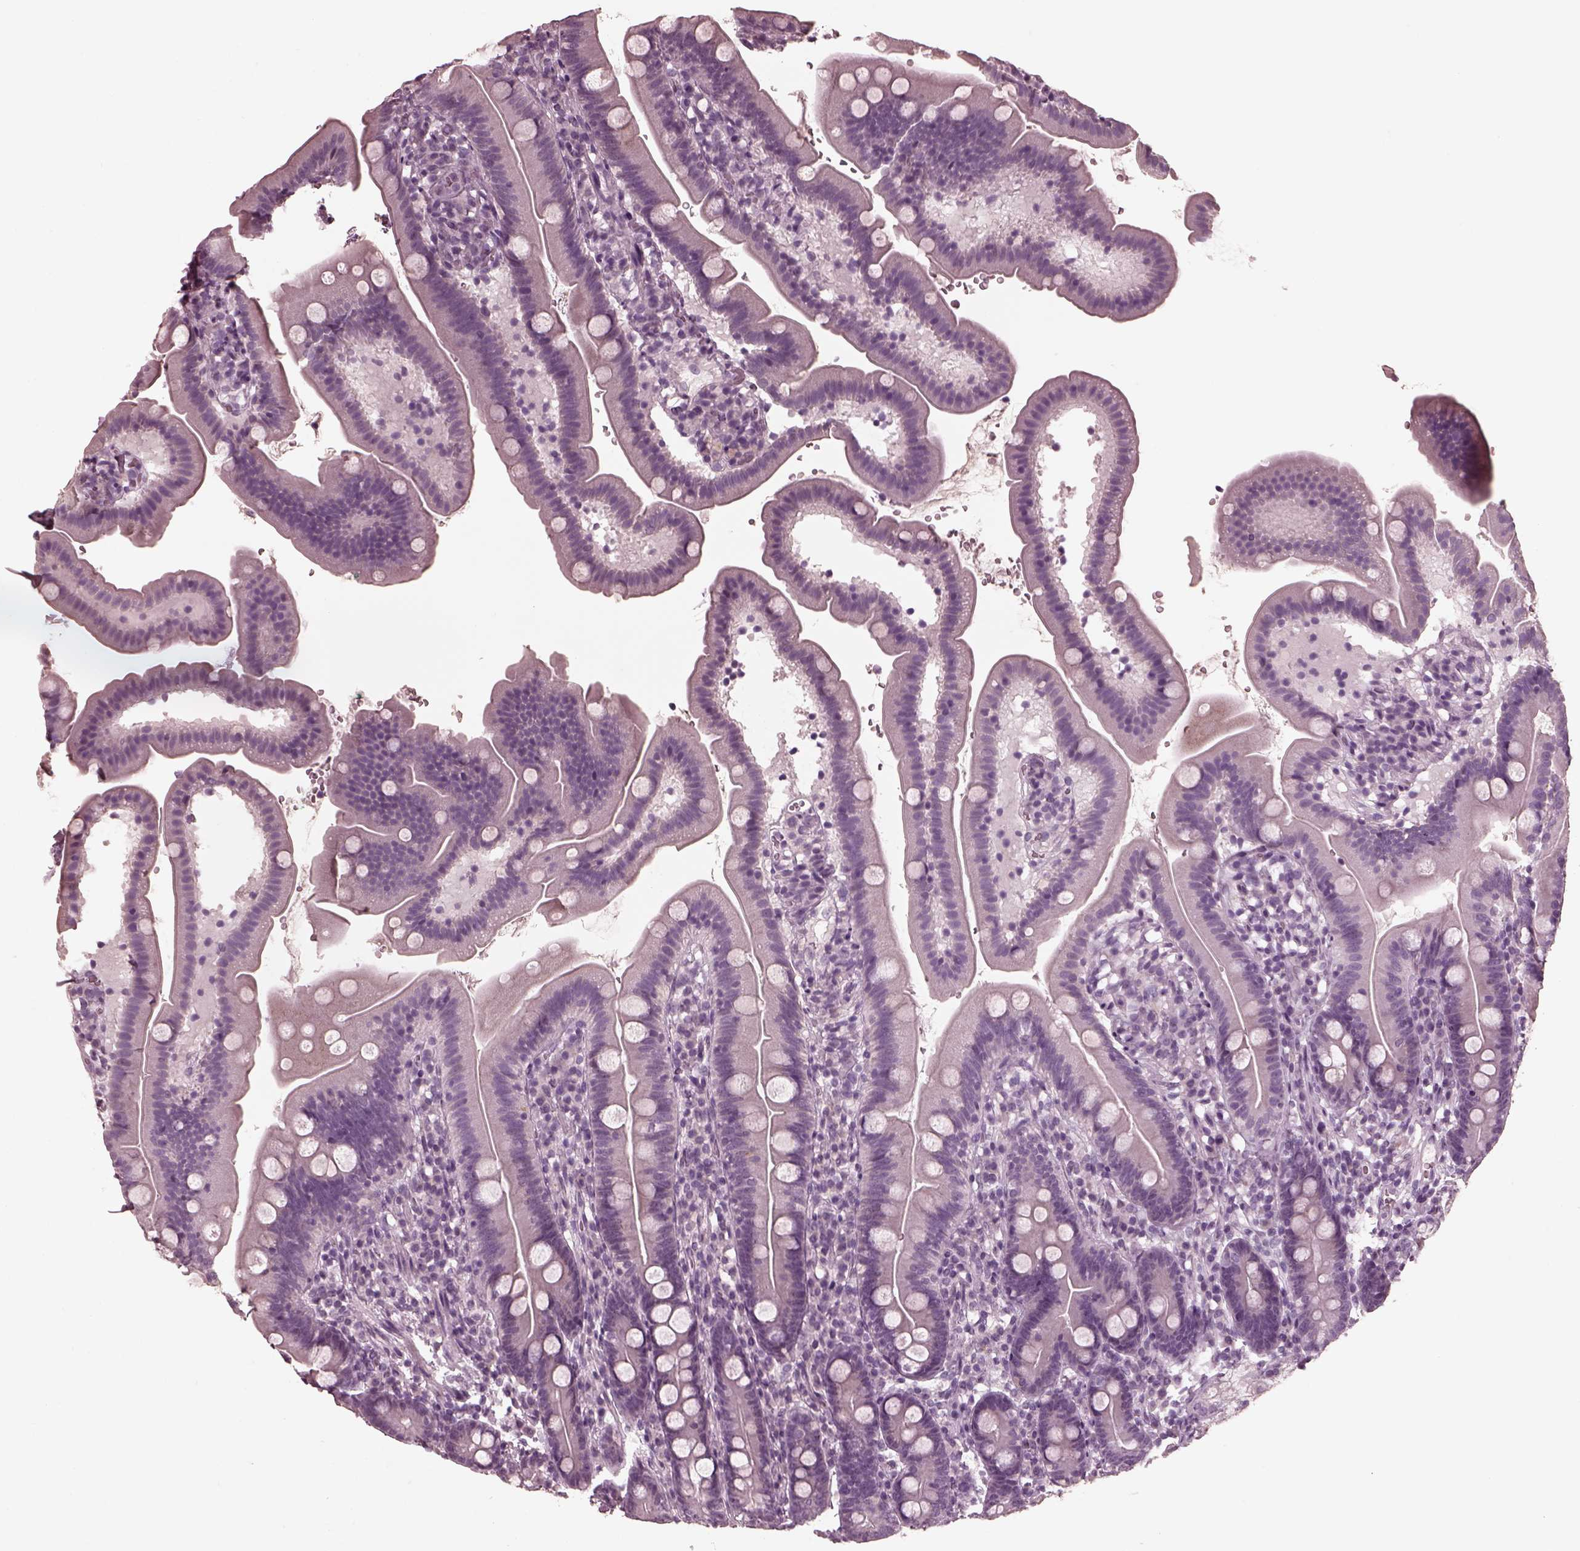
{"staining": {"intensity": "negative", "quantity": "none", "location": "none"}, "tissue": "duodenum", "cell_type": "Glandular cells", "image_type": "normal", "snomed": [{"axis": "morphology", "description": "Normal tissue, NOS"}, {"axis": "topography", "description": "Duodenum"}], "caption": "Immunohistochemistry micrograph of normal human duodenum stained for a protein (brown), which displays no staining in glandular cells.", "gene": "CGA", "patient": {"sex": "female", "age": 67}}